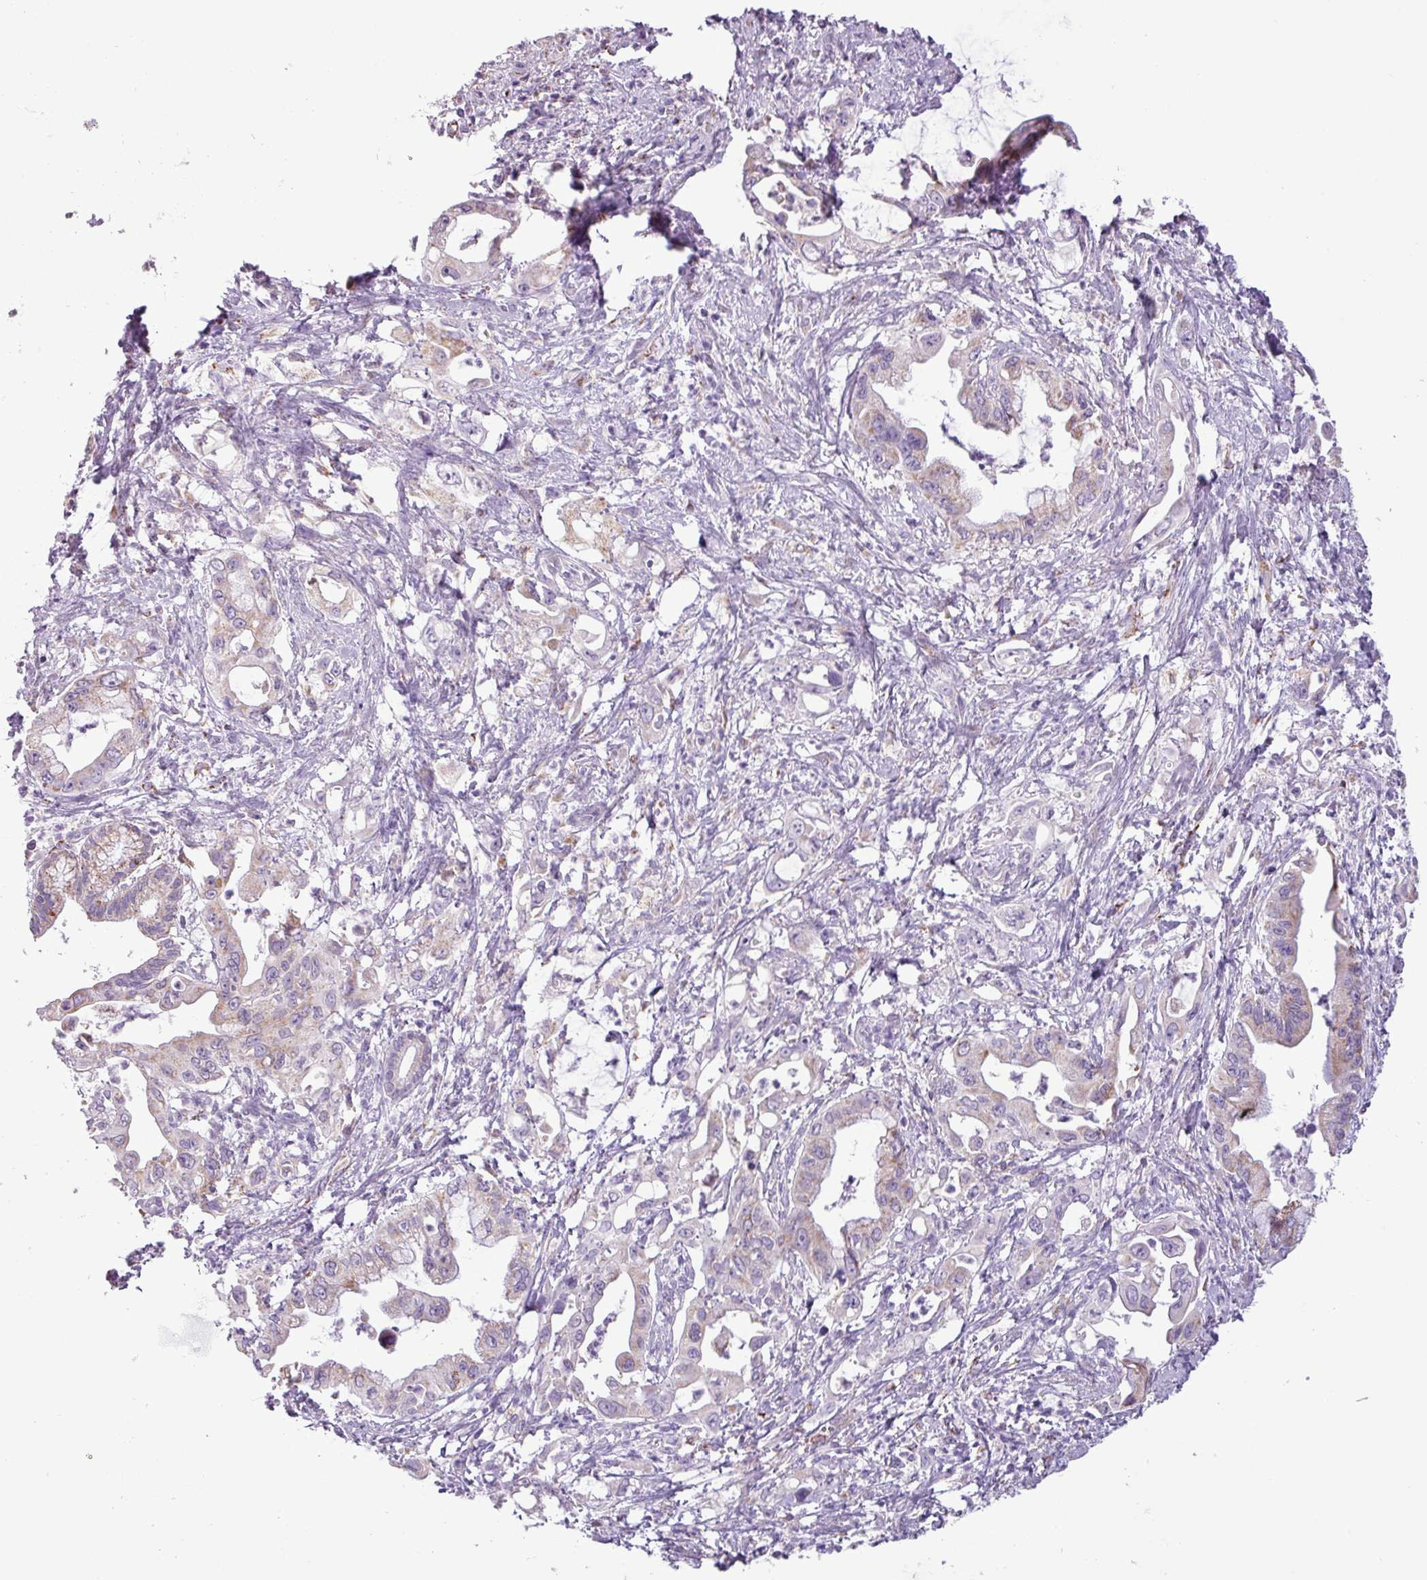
{"staining": {"intensity": "weak", "quantity": "25%-75%", "location": "cytoplasmic/membranous"}, "tissue": "pancreatic cancer", "cell_type": "Tumor cells", "image_type": "cancer", "snomed": [{"axis": "morphology", "description": "Adenocarcinoma, NOS"}, {"axis": "topography", "description": "Pancreas"}], "caption": "Immunohistochemistry (IHC) histopathology image of neoplastic tissue: pancreatic cancer stained using IHC displays low levels of weak protein expression localized specifically in the cytoplasmic/membranous of tumor cells, appearing as a cytoplasmic/membranous brown color.", "gene": "ZNF667", "patient": {"sex": "male", "age": 61}}